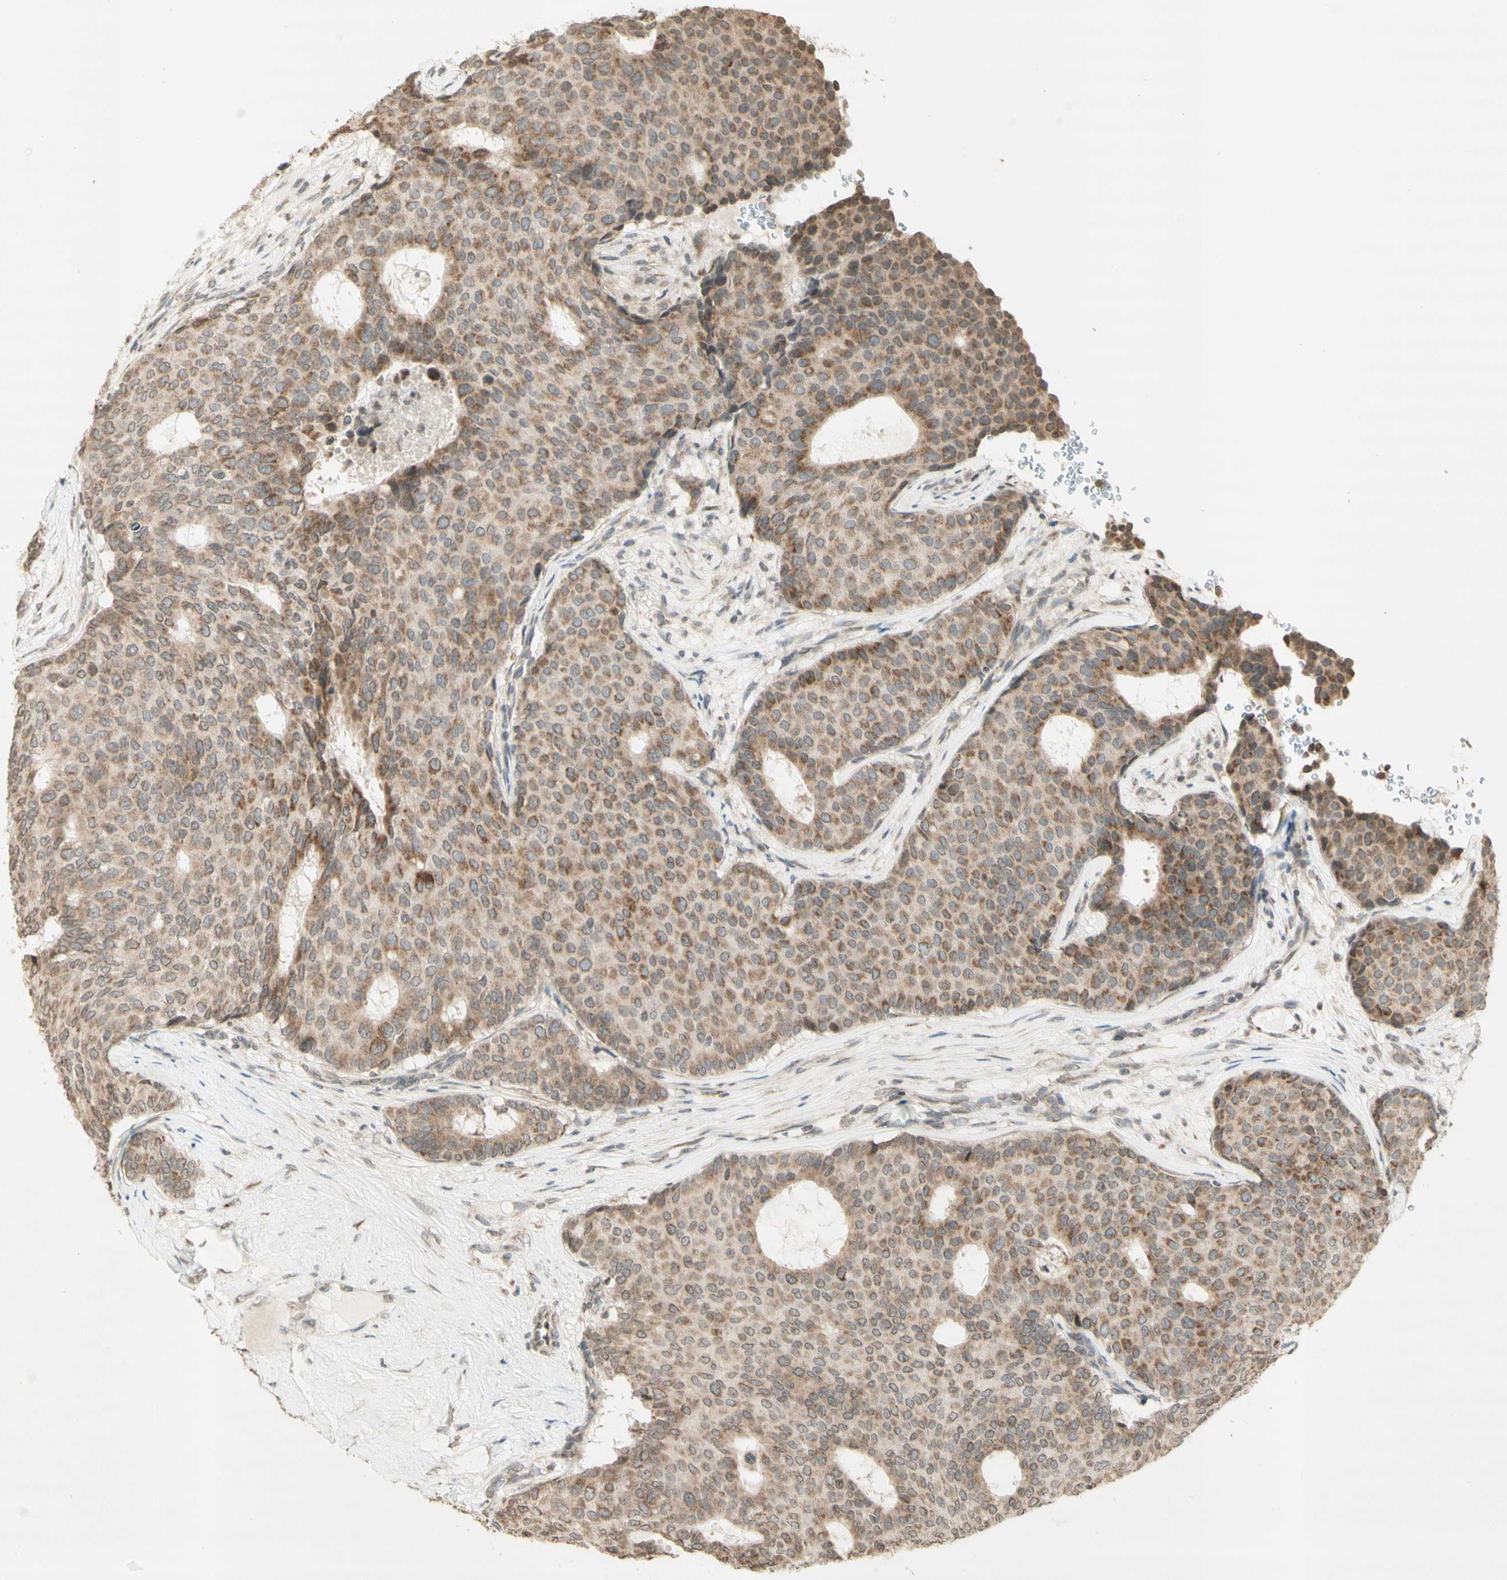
{"staining": {"intensity": "moderate", "quantity": ">75%", "location": "cytoplasmic/membranous,nuclear"}, "tissue": "breast cancer", "cell_type": "Tumor cells", "image_type": "cancer", "snomed": [{"axis": "morphology", "description": "Duct carcinoma"}, {"axis": "topography", "description": "Breast"}], "caption": "Tumor cells exhibit medium levels of moderate cytoplasmic/membranous and nuclear expression in about >75% of cells in breast cancer. (DAB IHC, brown staining for protein, blue staining for nuclei).", "gene": "CCNI", "patient": {"sex": "female", "age": 75}}